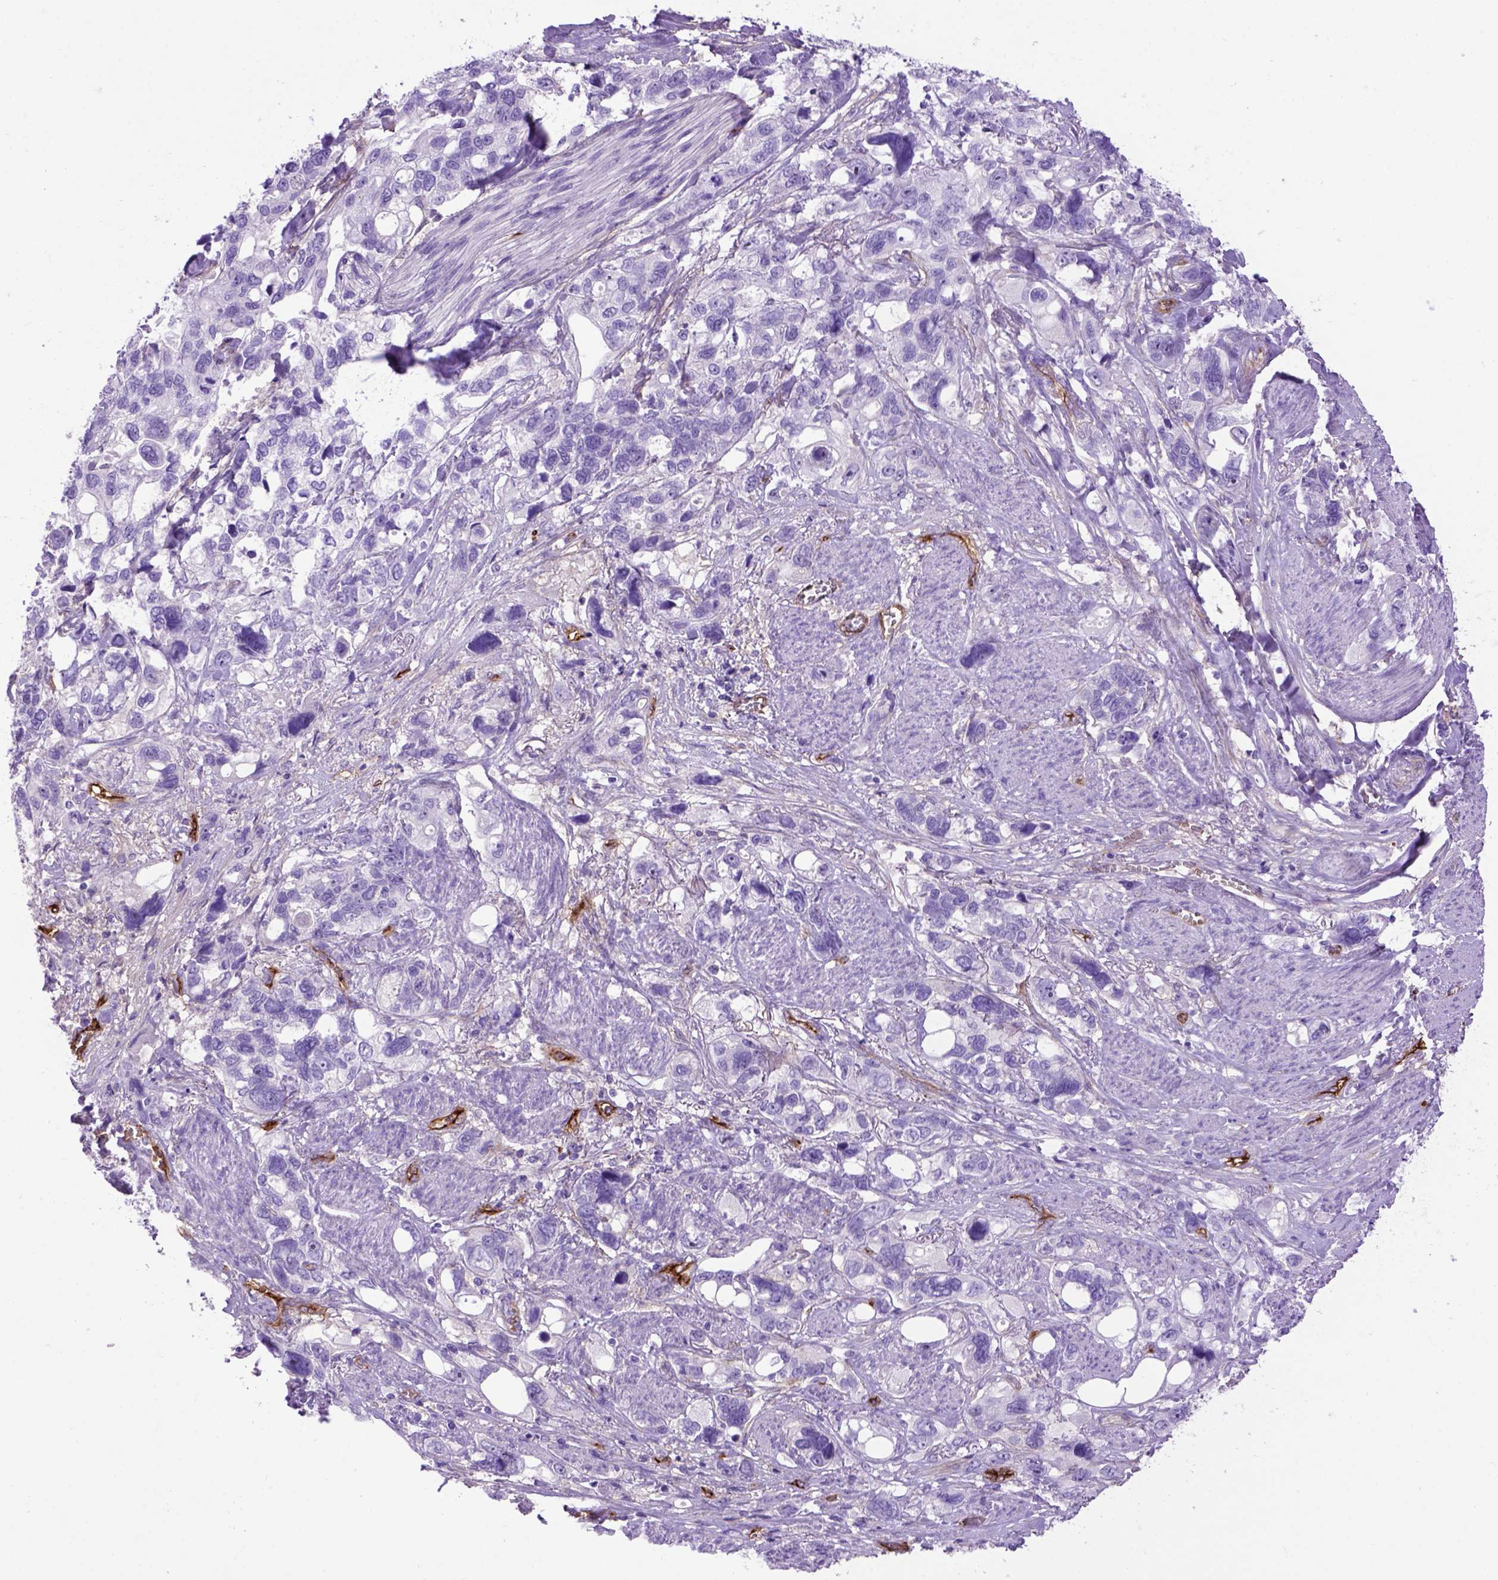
{"staining": {"intensity": "negative", "quantity": "none", "location": "none"}, "tissue": "stomach cancer", "cell_type": "Tumor cells", "image_type": "cancer", "snomed": [{"axis": "morphology", "description": "Adenocarcinoma, NOS"}, {"axis": "topography", "description": "Stomach, upper"}], "caption": "Tumor cells show no significant protein expression in stomach cancer (adenocarcinoma).", "gene": "ENG", "patient": {"sex": "female", "age": 81}}